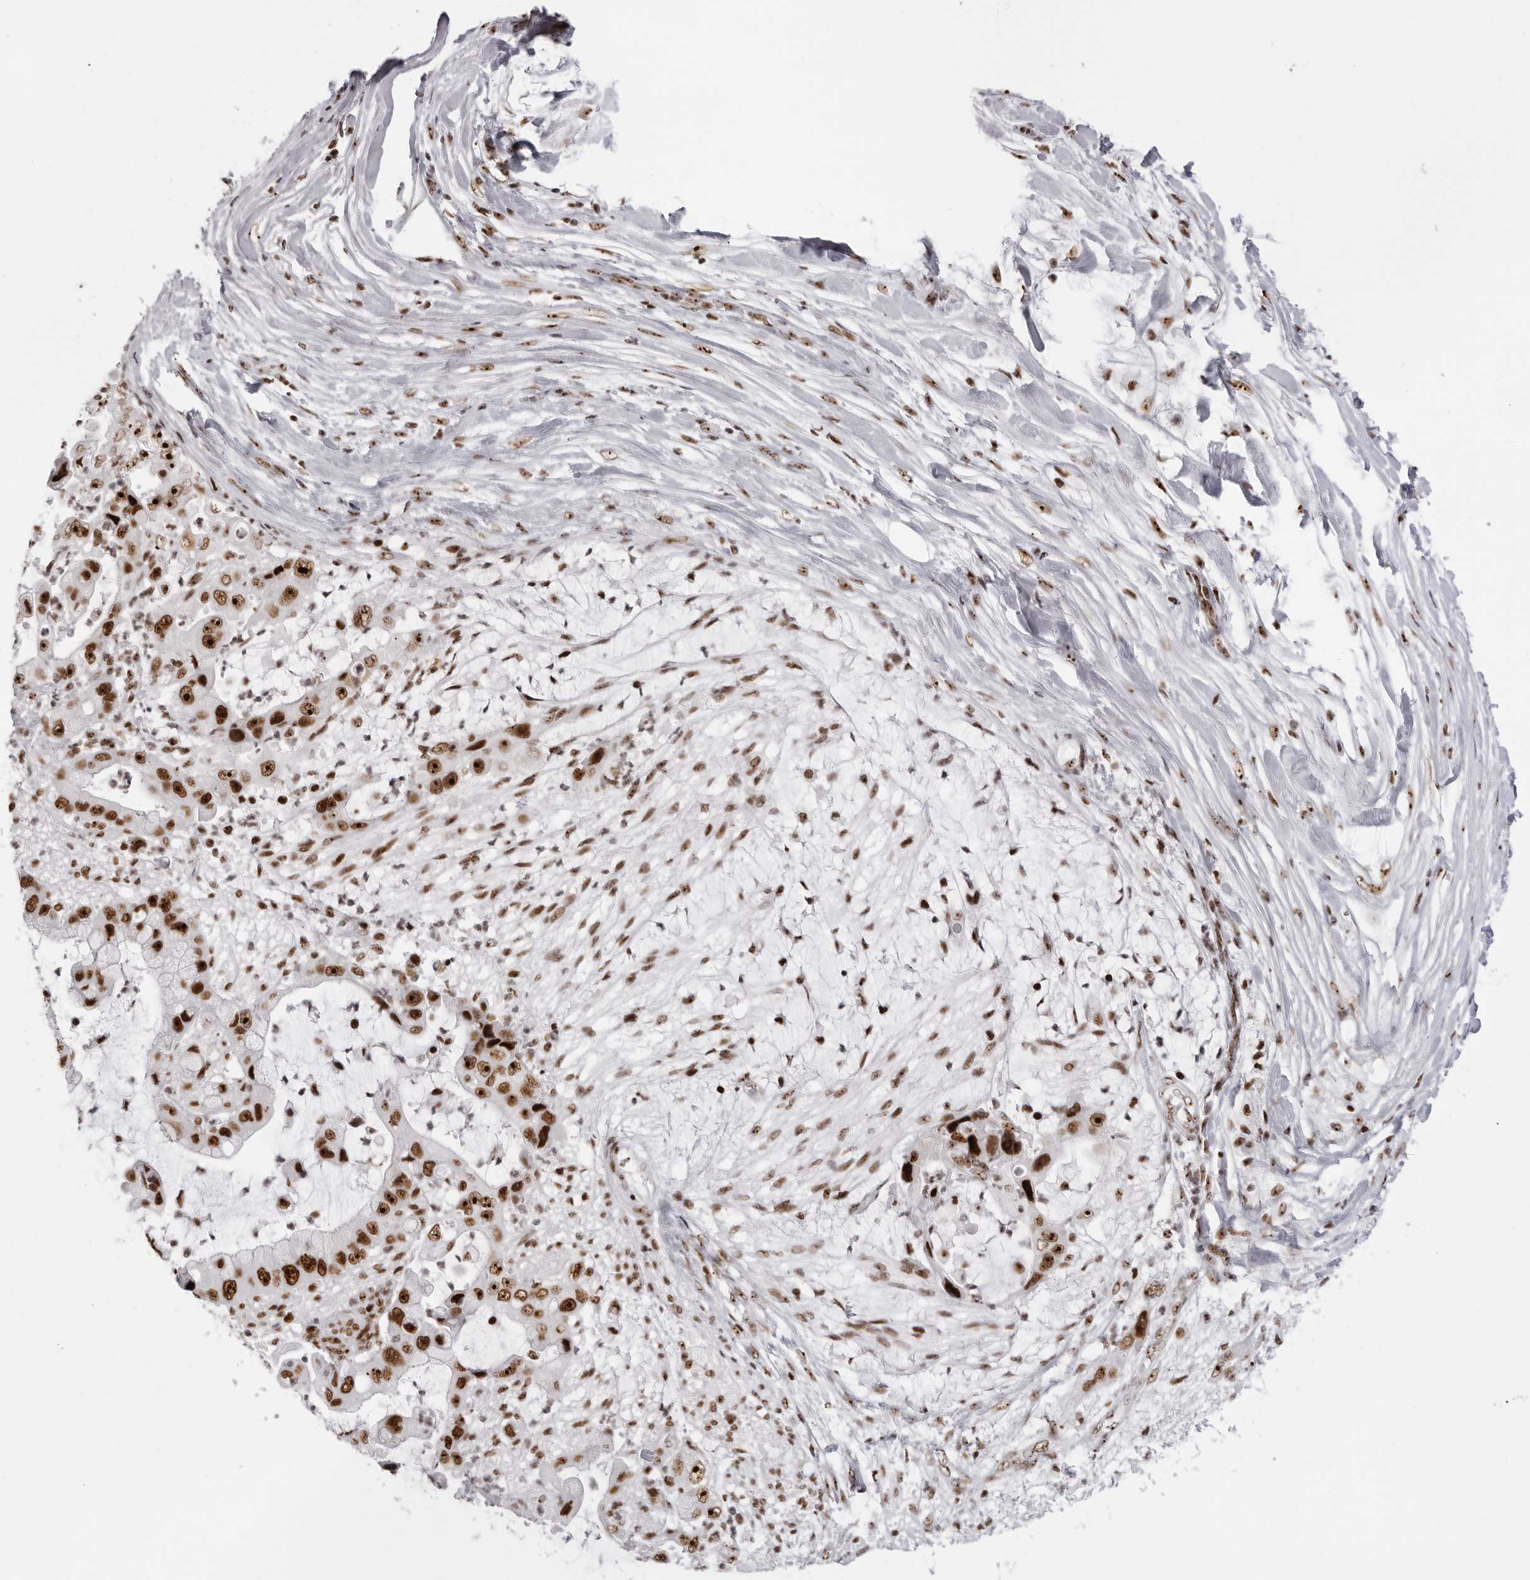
{"staining": {"intensity": "strong", "quantity": ">75%", "location": "nuclear"}, "tissue": "liver cancer", "cell_type": "Tumor cells", "image_type": "cancer", "snomed": [{"axis": "morphology", "description": "Cholangiocarcinoma"}, {"axis": "topography", "description": "Liver"}], "caption": "Liver cancer (cholangiocarcinoma) tissue demonstrates strong nuclear positivity in approximately >75% of tumor cells, visualized by immunohistochemistry. The staining was performed using DAB (3,3'-diaminobenzidine), with brown indicating positive protein expression. Nuclei are stained blue with hematoxylin.", "gene": "DHX9", "patient": {"sex": "female", "age": 54}}